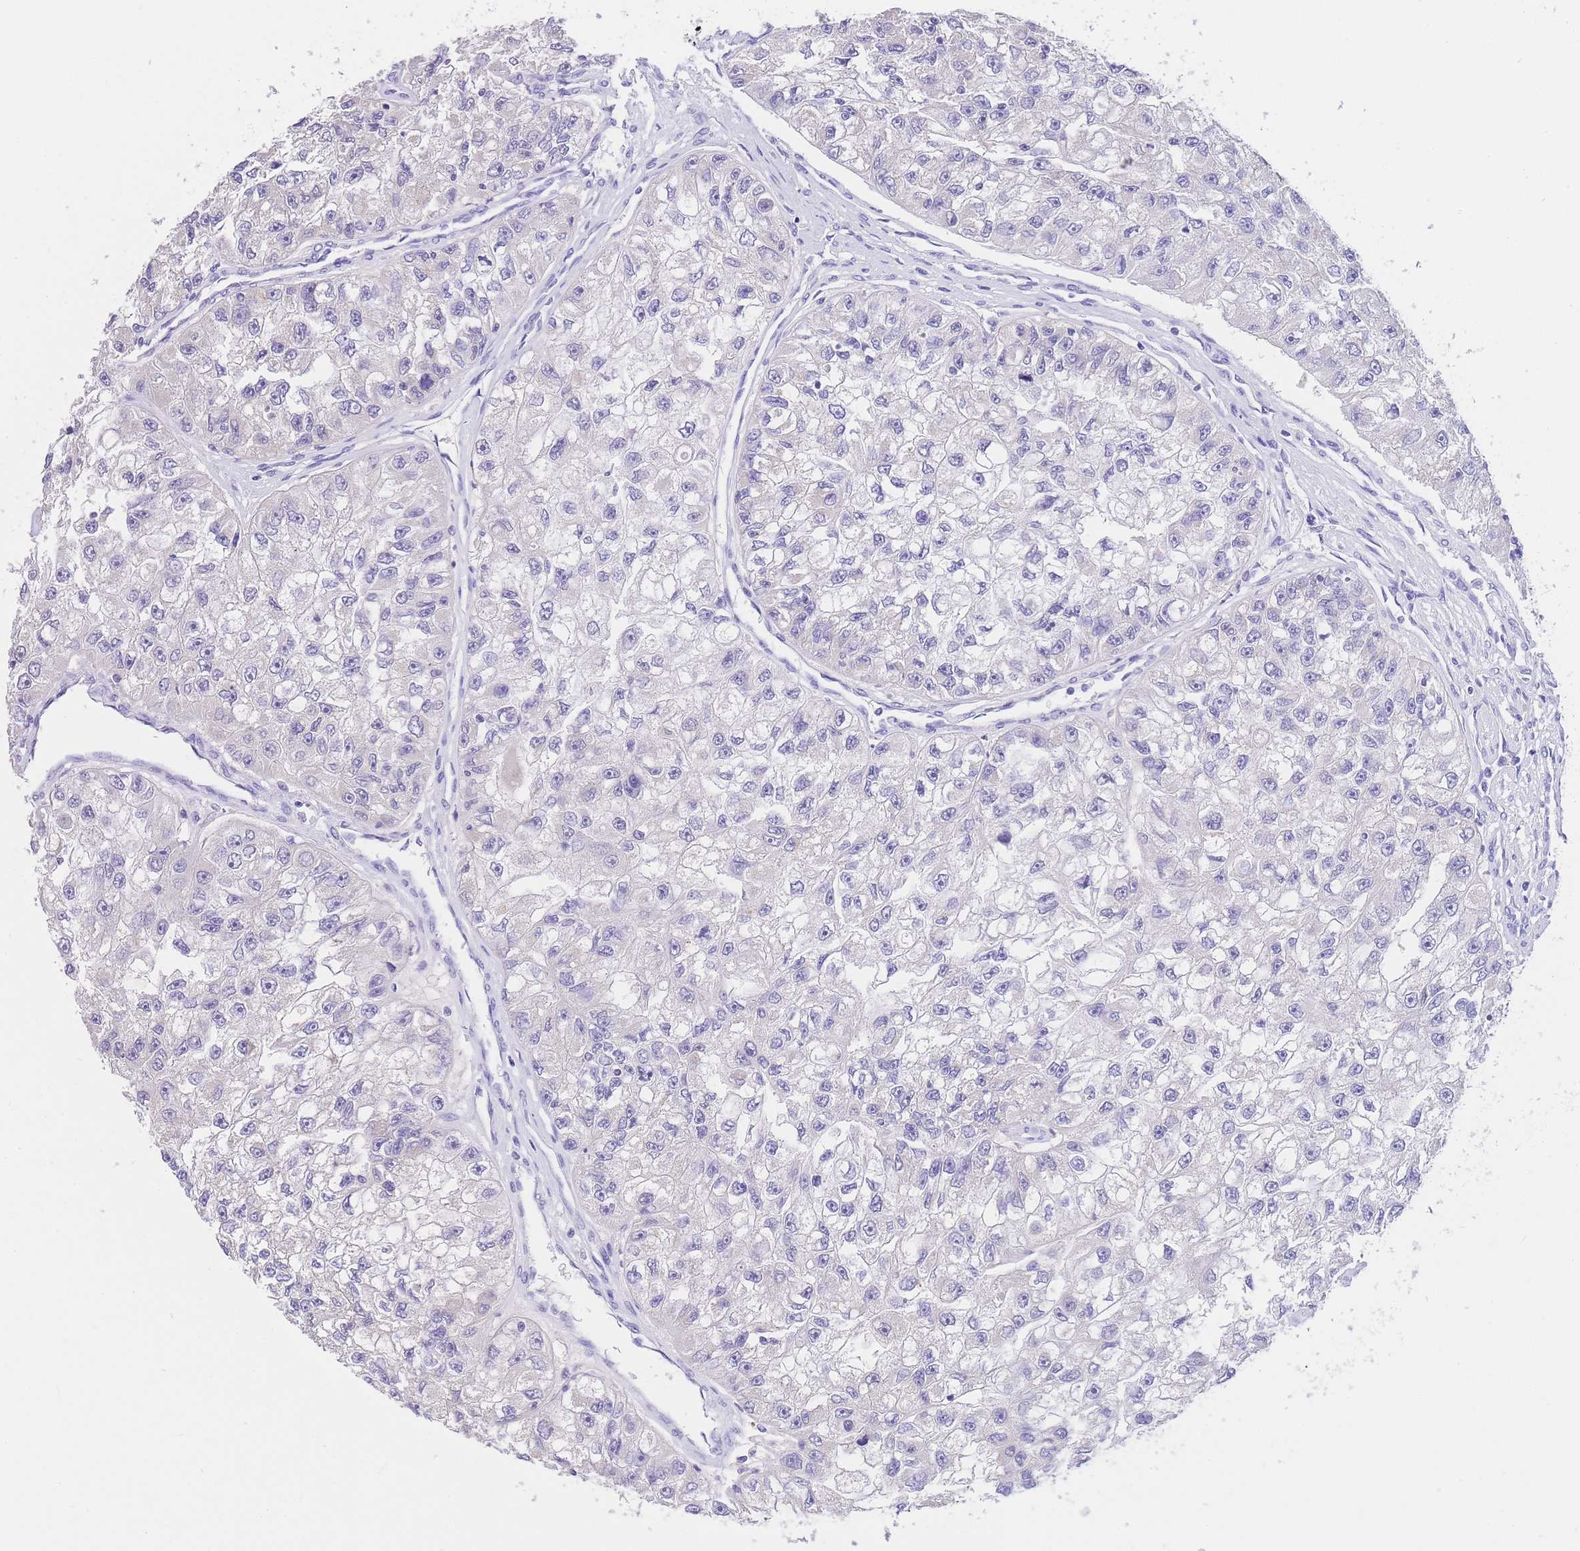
{"staining": {"intensity": "negative", "quantity": "none", "location": "none"}, "tissue": "renal cancer", "cell_type": "Tumor cells", "image_type": "cancer", "snomed": [{"axis": "morphology", "description": "Adenocarcinoma, NOS"}, {"axis": "topography", "description": "Kidney"}], "caption": "Immunohistochemistry photomicrograph of neoplastic tissue: human adenocarcinoma (renal) stained with DAB displays no significant protein staining in tumor cells.", "gene": "EPN2", "patient": {"sex": "male", "age": 63}}